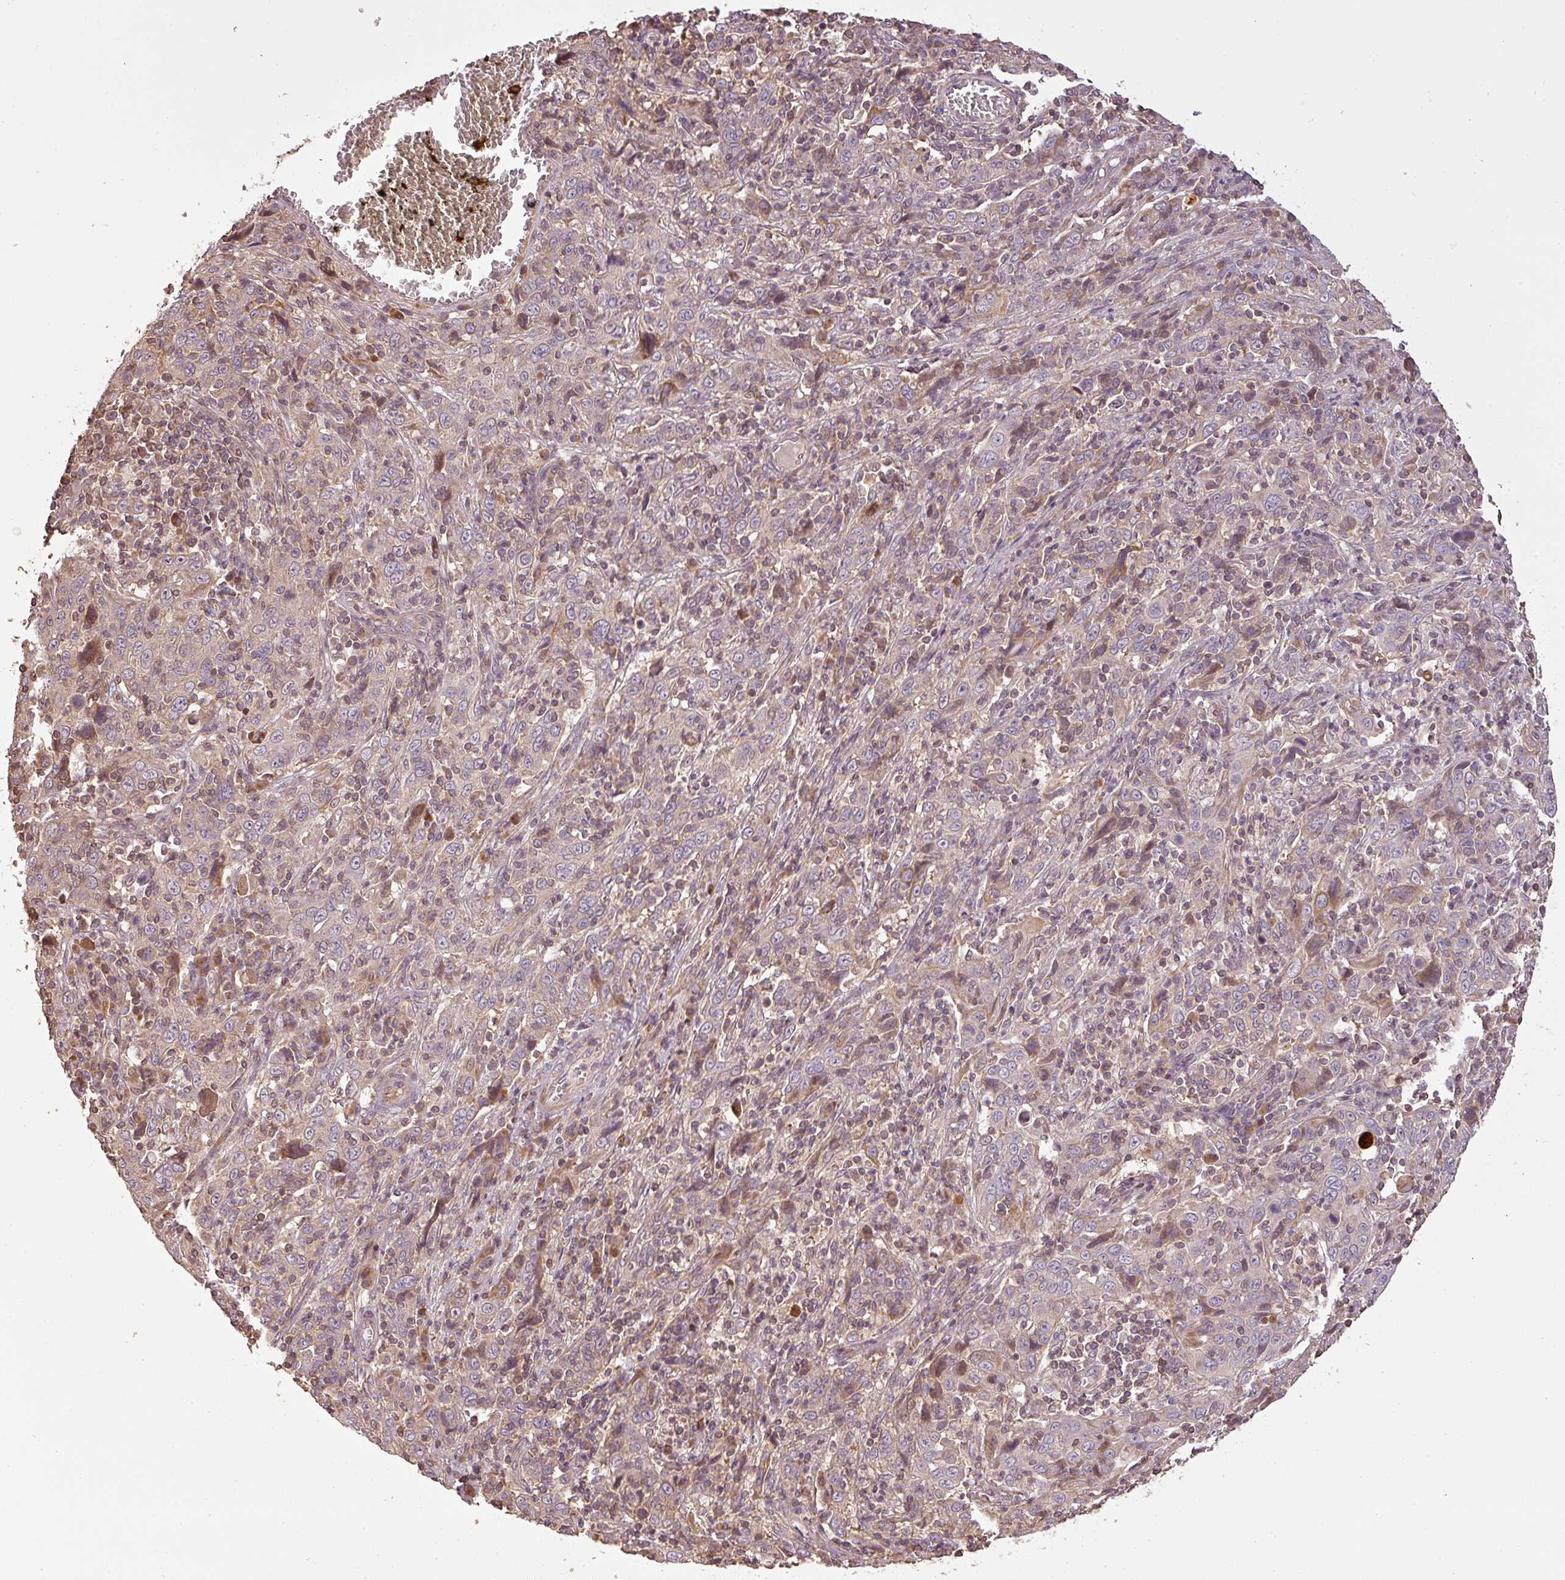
{"staining": {"intensity": "weak", "quantity": "25%-75%", "location": "cytoplasmic/membranous"}, "tissue": "cervical cancer", "cell_type": "Tumor cells", "image_type": "cancer", "snomed": [{"axis": "morphology", "description": "Squamous cell carcinoma, NOS"}, {"axis": "topography", "description": "Cervix"}], "caption": "High-magnification brightfield microscopy of squamous cell carcinoma (cervical) stained with DAB (brown) and counterstained with hematoxylin (blue). tumor cells exhibit weak cytoplasmic/membranous expression is seen in approximately25%-75% of cells. Immunohistochemistry (ihc) stains the protein in brown and the nuclei are stained blue.", "gene": "FAIM", "patient": {"sex": "female", "age": 46}}